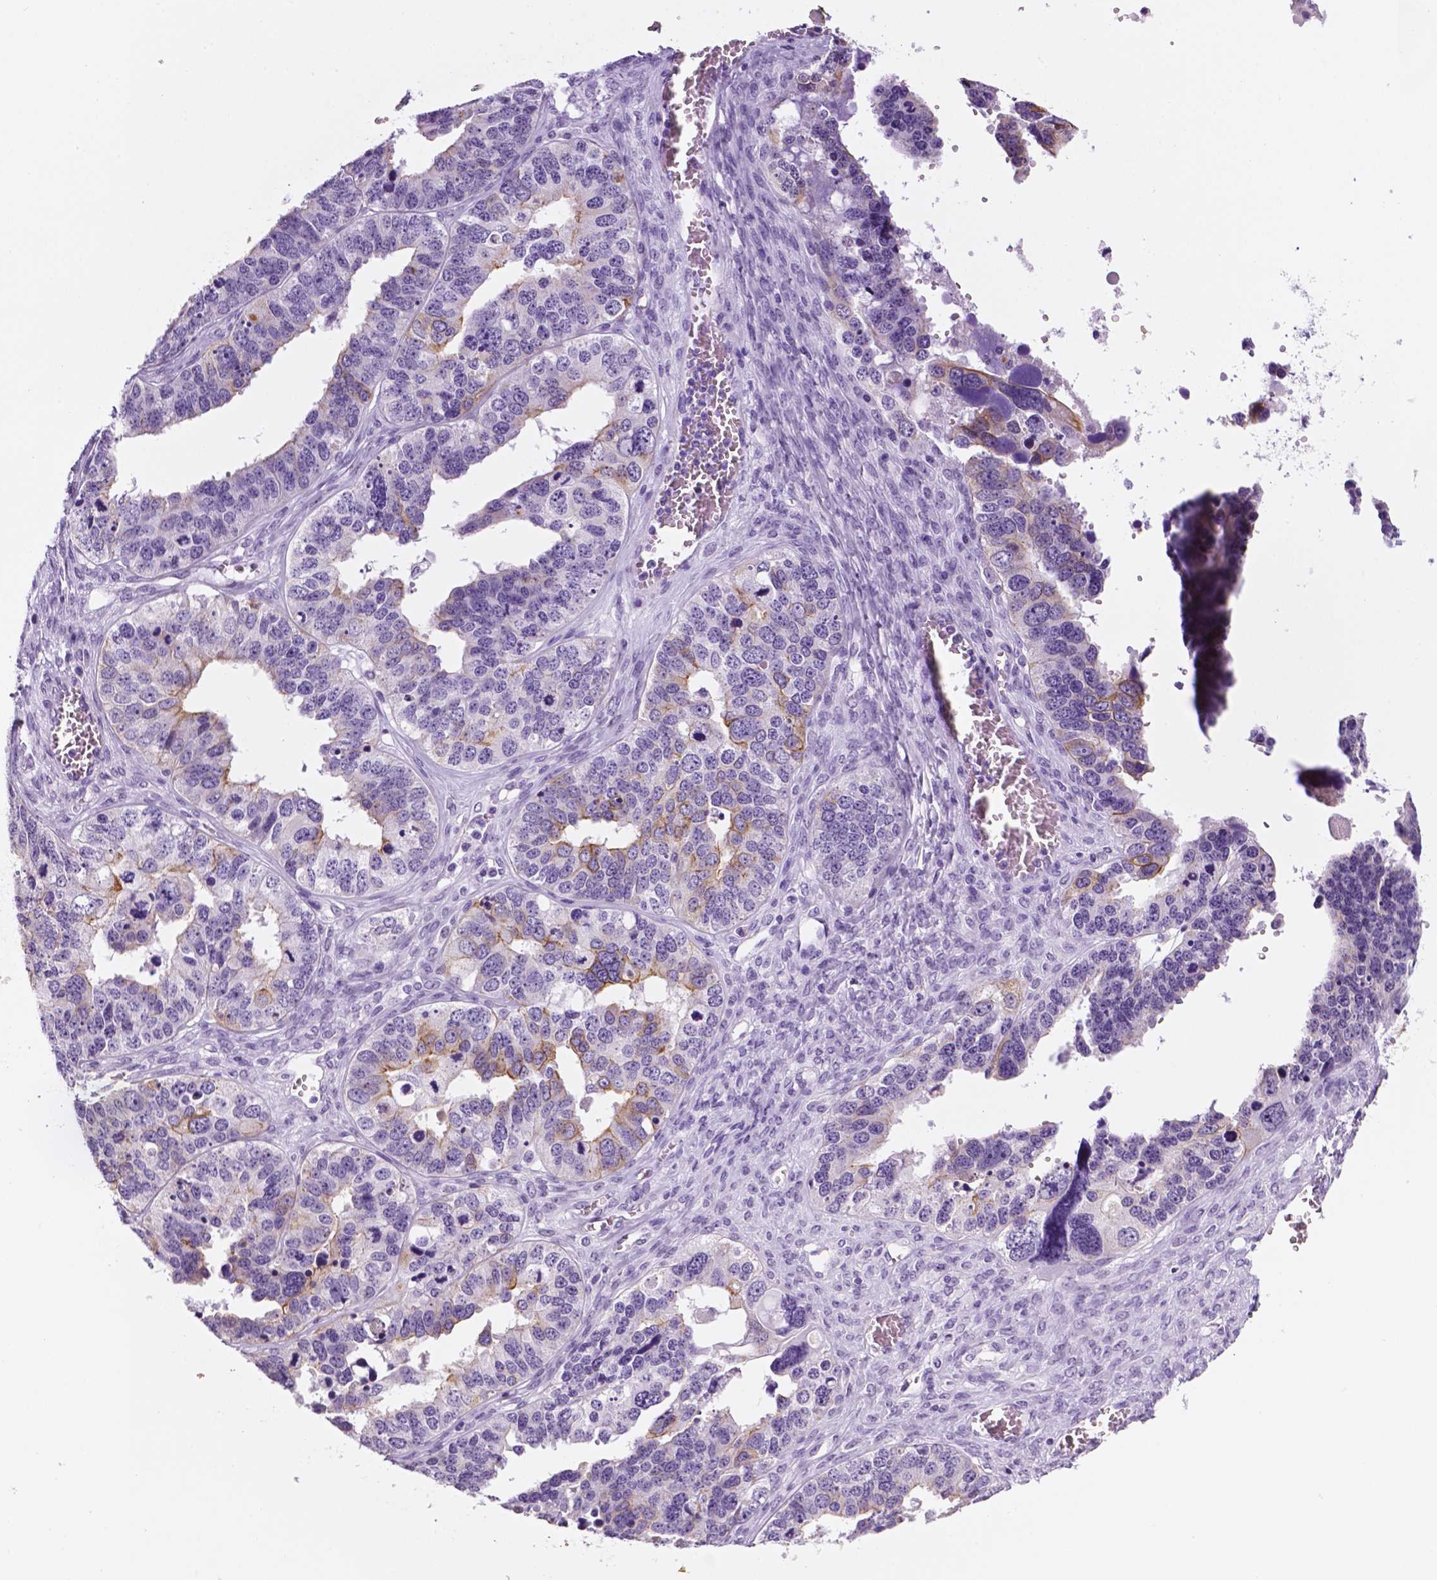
{"staining": {"intensity": "moderate", "quantity": "<25%", "location": "cytoplasmic/membranous"}, "tissue": "ovarian cancer", "cell_type": "Tumor cells", "image_type": "cancer", "snomed": [{"axis": "morphology", "description": "Cystadenocarcinoma, serous, NOS"}, {"axis": "topography", "description": "Ovary"}], "caption": "Protein analysis of ovarian cancer tissue shows moderate cytoplasmic/membranous staining in about <25% of tumor cells. The staining was performed using DAB (3,3'-diaminobenzidine) to visualize the protein expression in brown, while the nuclei were stained in blue with hematoxylin (Magnification: 20x).", "gene": "PPL", "patient": {"sex": "female", "age": 76}}